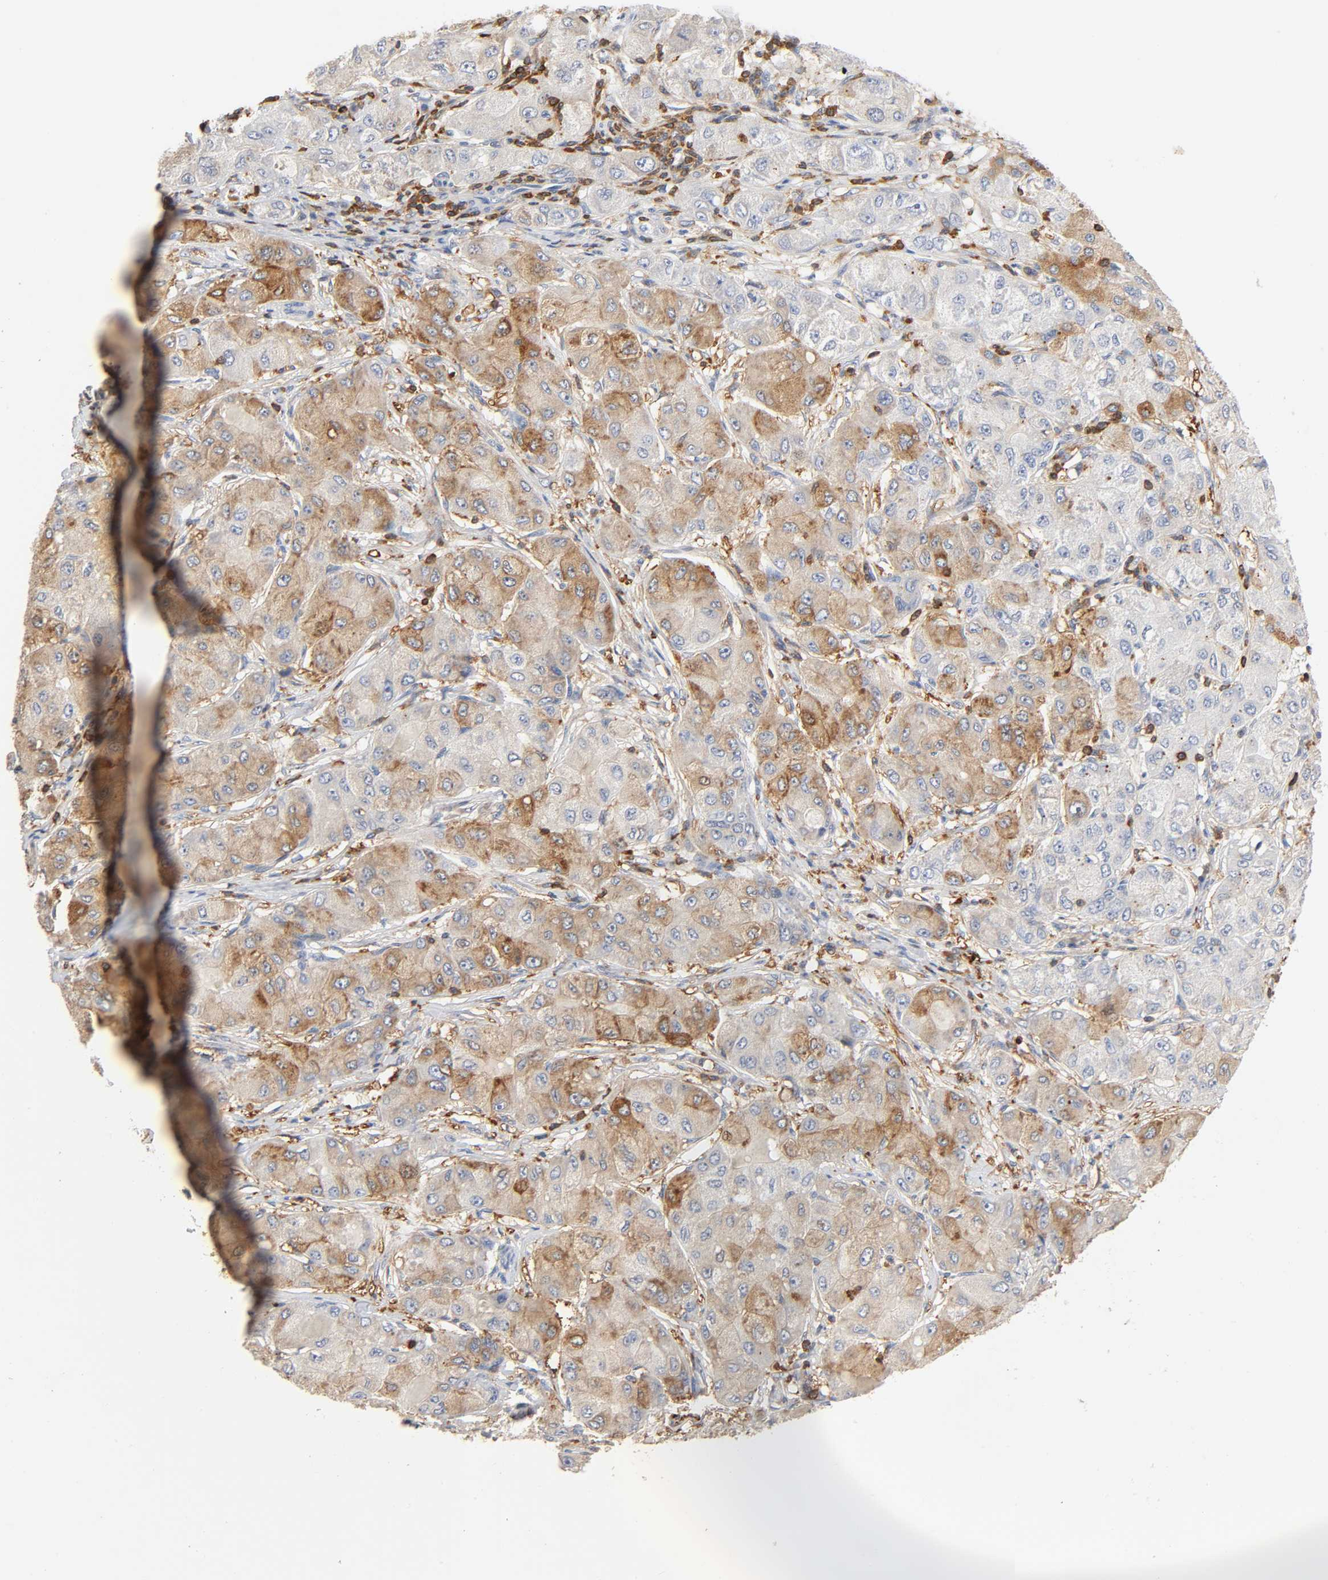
{"staining": {"intensity": "moderate", "quantity": ">75%", "location": "cytoplasmic/membranous"}, "tissue": "liver cancer", "cell_type": "Tumor cells", "image_type": "cancer", "snomed": [{"axis": "morphology", "description": "Carcinoma, Hepatocellular, NOS"}, {"axis": "topography", "description": "Liver"}], "caption": "About >75% of tumor cells in human liver hepatocellular carcinoma demonstrate moderate cytoplasmic/membranous protein expression as visualized by brown immunohistochemical staining.", "gene": "BIN1", "patient": {"sex": "male", "age": 80}}